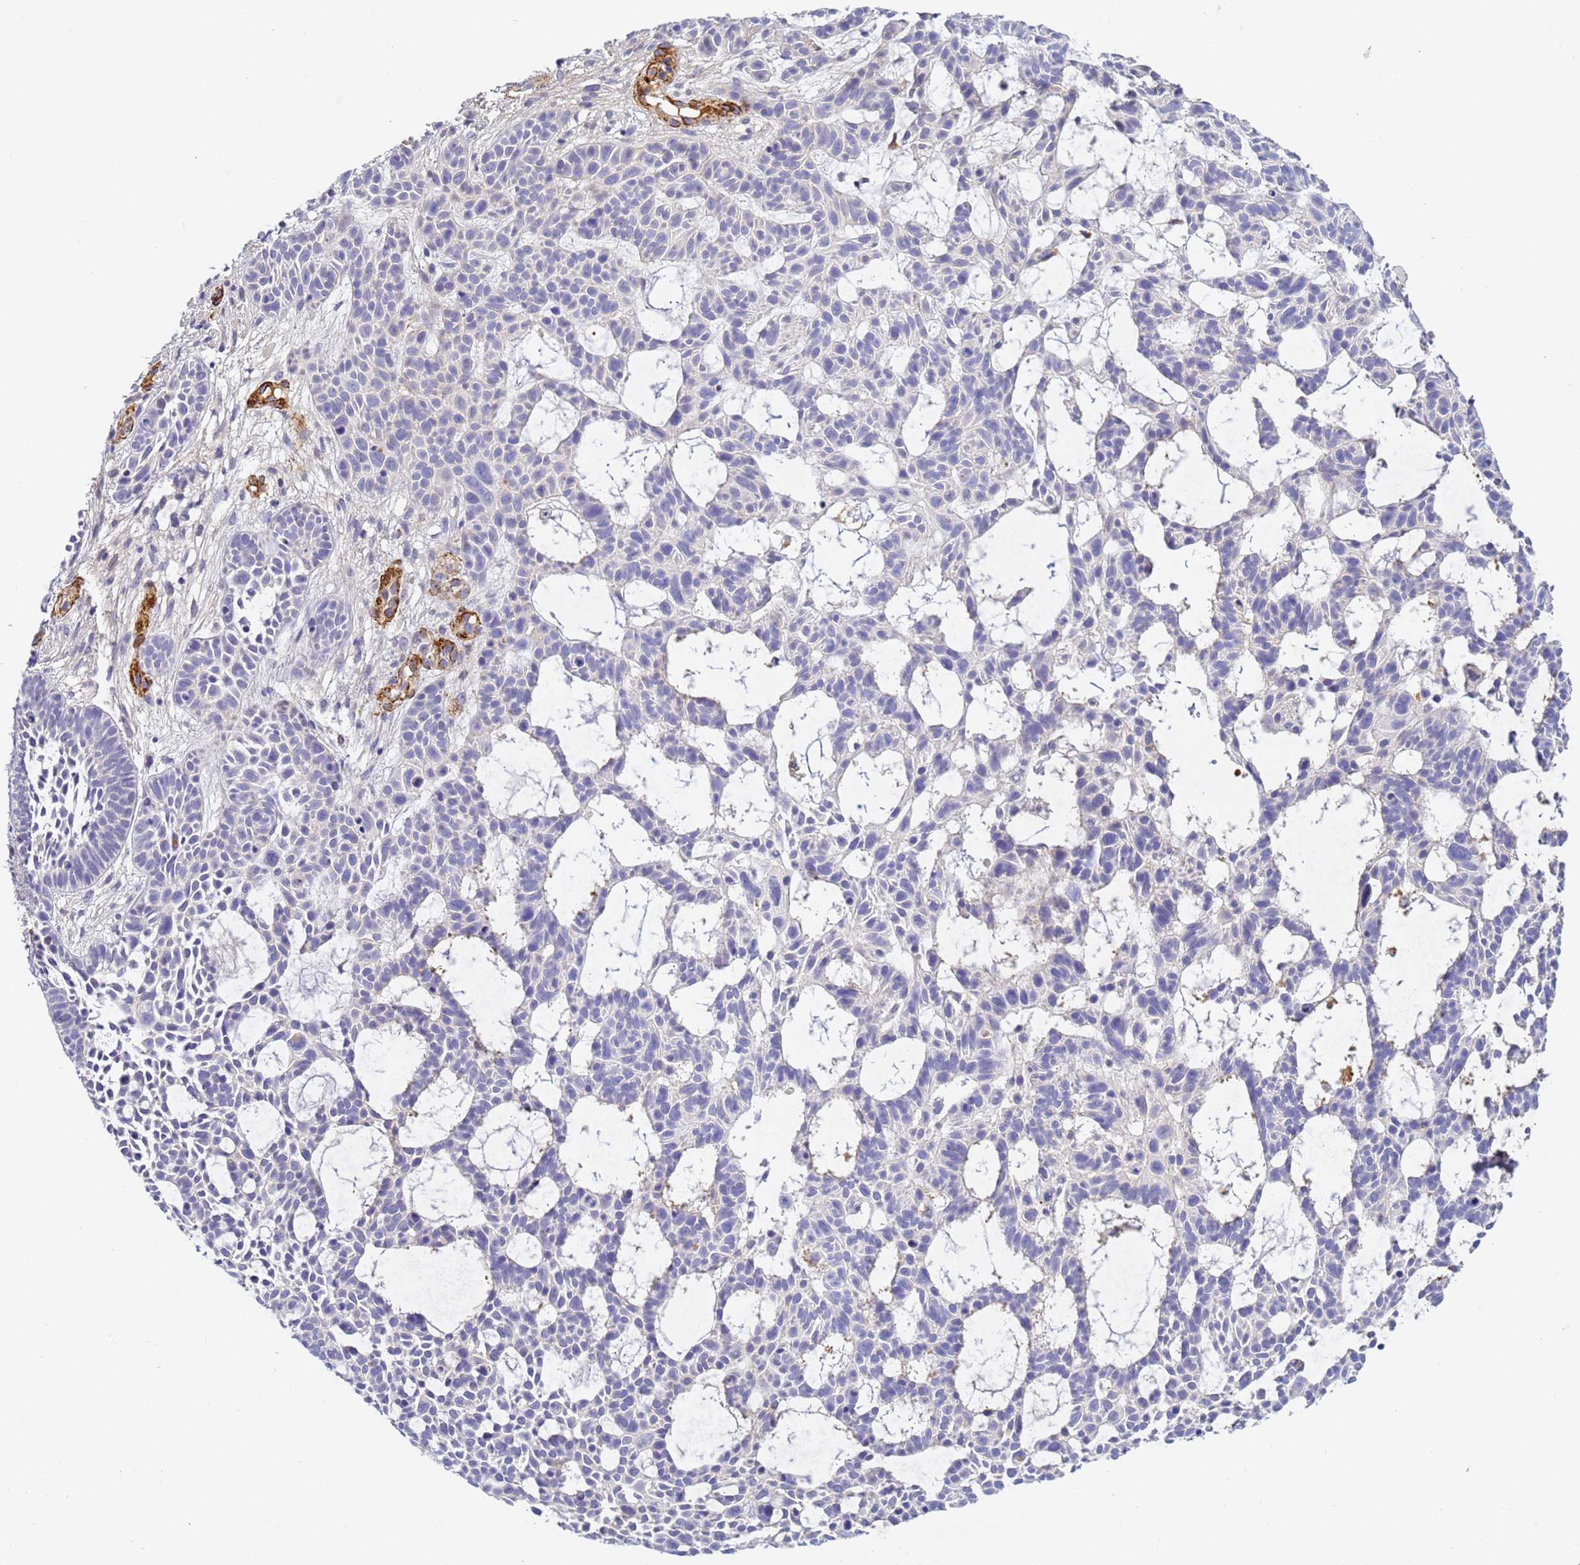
{"staining": {"intensity": "negative", "quantity": "none", "location": "none"}, "tissue": "skin cancer", "cell_type": "Tumor cells", "image_type": "cancer", "snomed": [{"axis": "morphology", "description": "Basal cell carcinoma"}, {"axis": "topography", "description": "Skin"}], "caption": "High magnification brightfield microscopy of skin cancer stained with DAB (brown) and counterstained with hematoxylin (blue): tumor cells show no significant staining. (Immunohistochemistry (ihc), brightfield microscopy, high magnification).", "gene": "CFH", "patient": {"sex": "male", "age": 89}}